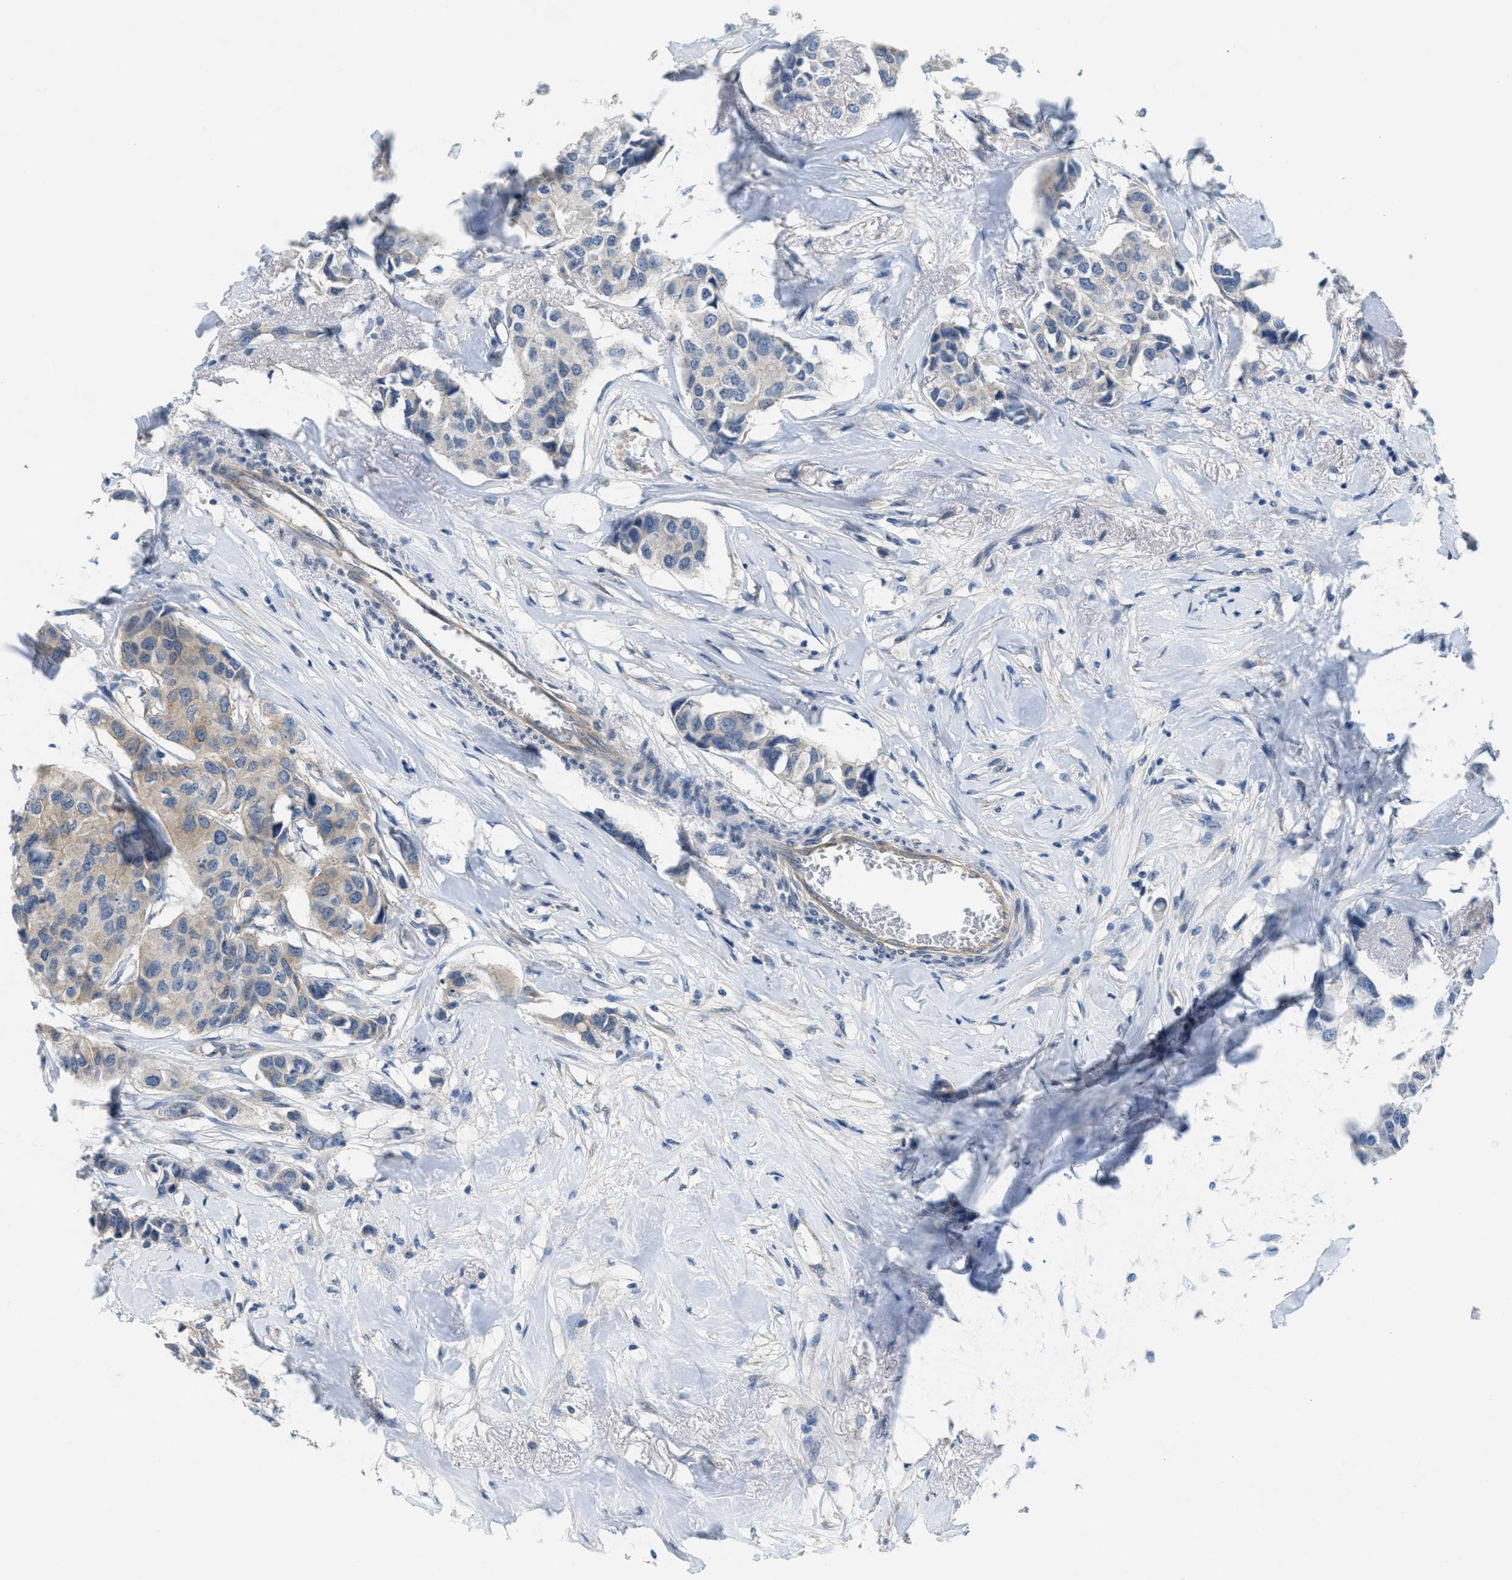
{"staining": {"intensity": "weak", "quantity": "25%-75%", "location": "cytoplasmic/membranous"}, "tissue": "breast cancer", "cell_type": "Tumor cells", "image_type": "cancer", "snomed": [{"axis": "morphology", "description": "Duct carcinoma"}, {"axis": "topography", "description": "Breast"}], "caption": "Weak cytoplasmic/membranous positivity for a protein is identified in approximately 25%-75% of tumor cells of breast cancer using immunohistochemistry (IHC).", "gene": "ZFYVE9", "patient": {"sex": "female", "age": 80}}